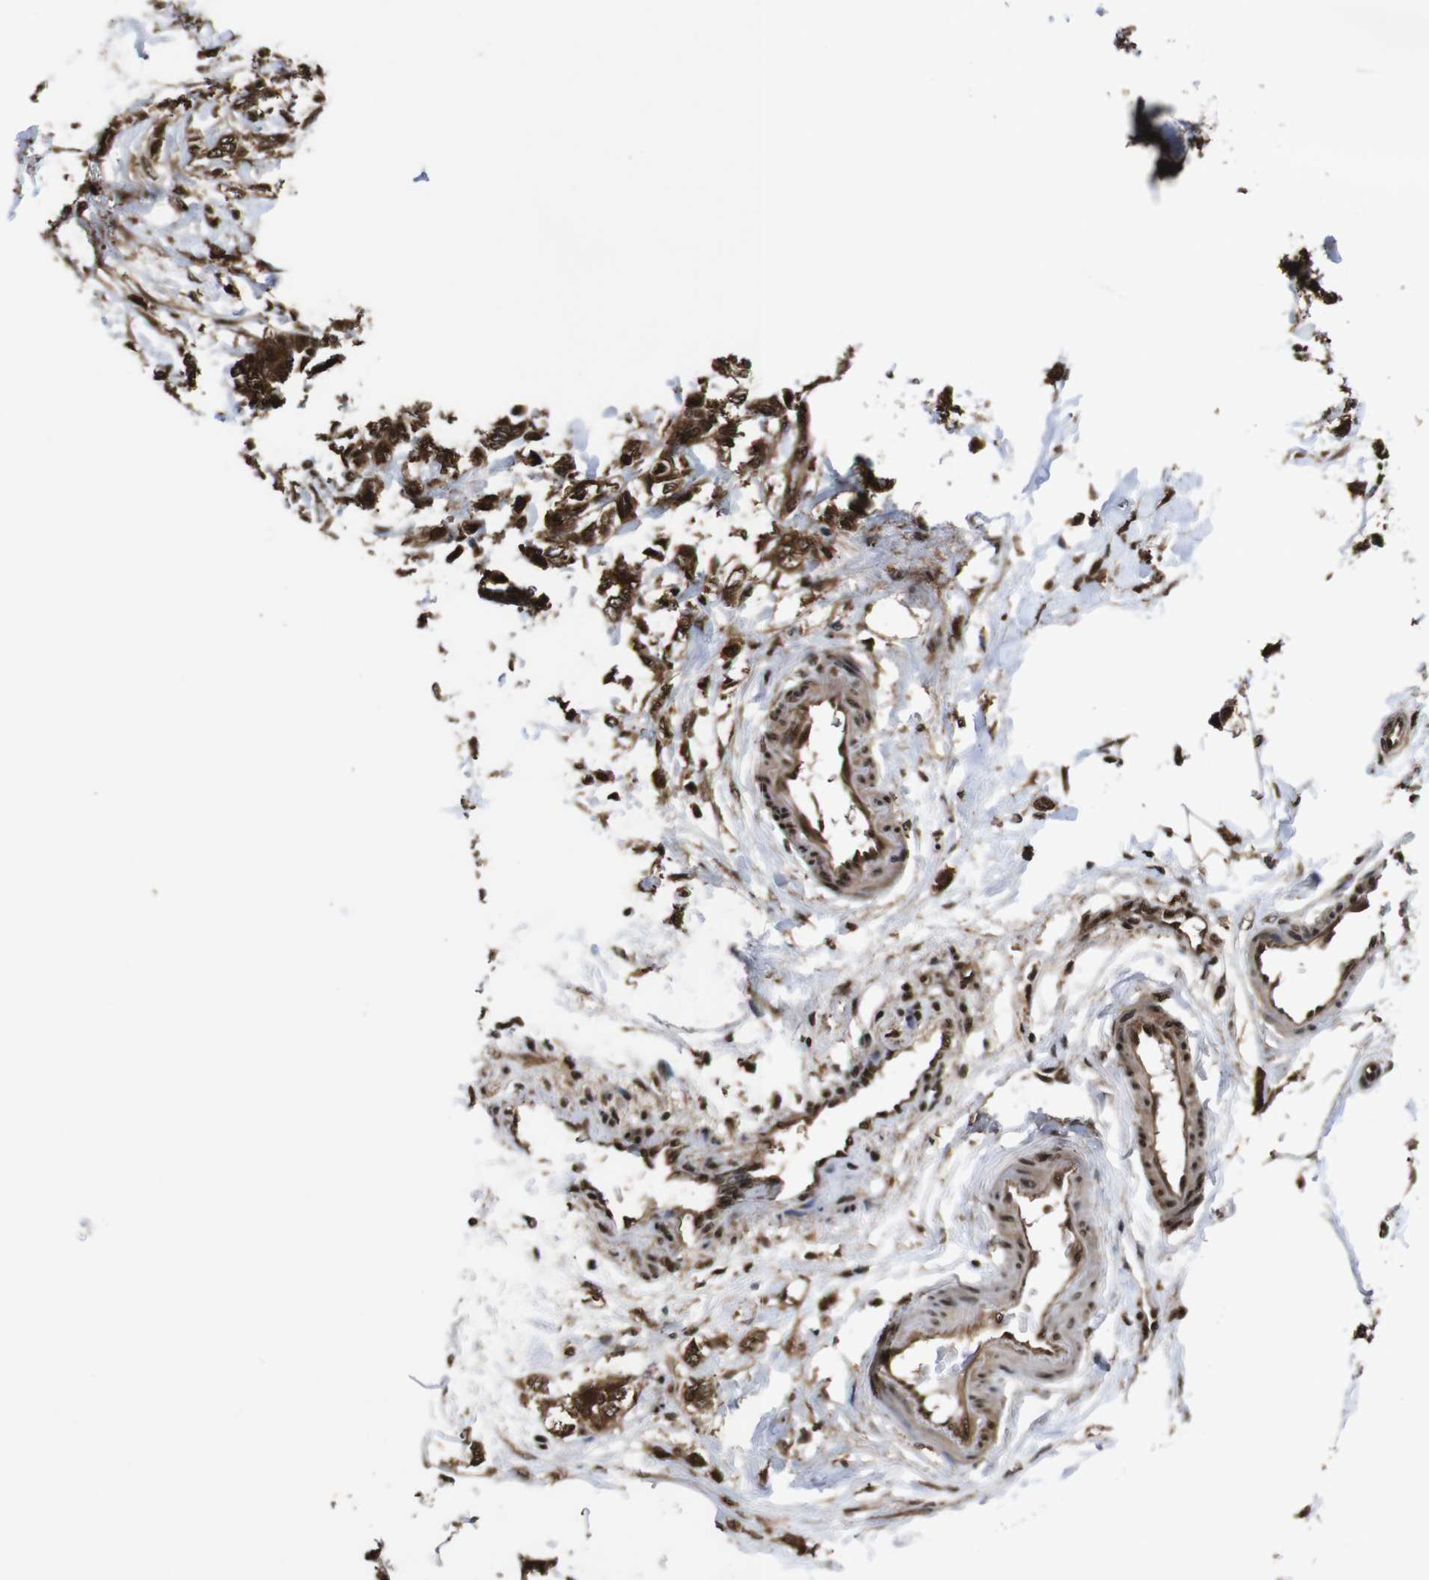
{"staining": {"intensity": "strong", "quantity": ">75%", "location": "cytoplasmic/membranous,nuclear"}, "tissue": "breast cancer", "cell_type": "Tumor cells", "image_type": "cancer", "snomed": [{"axis": "morphology", "description": "Lobular carcinoma, in situ"}, {"axis": "morphology", "description": "Lobular carcinoma"}, {"axis": "topography", "description": "Breast"}], "caption": "This micrograph exhibits breast cancer stained with immunohistochemistry to label a protein in brown. The cytoplasmic/membranous and nuclear of tumor cells show strong positivity for the protein. Nuclei are counter-stained blue.", "gene": "VCP", "patient": {"sex": "female", "age": 41}}